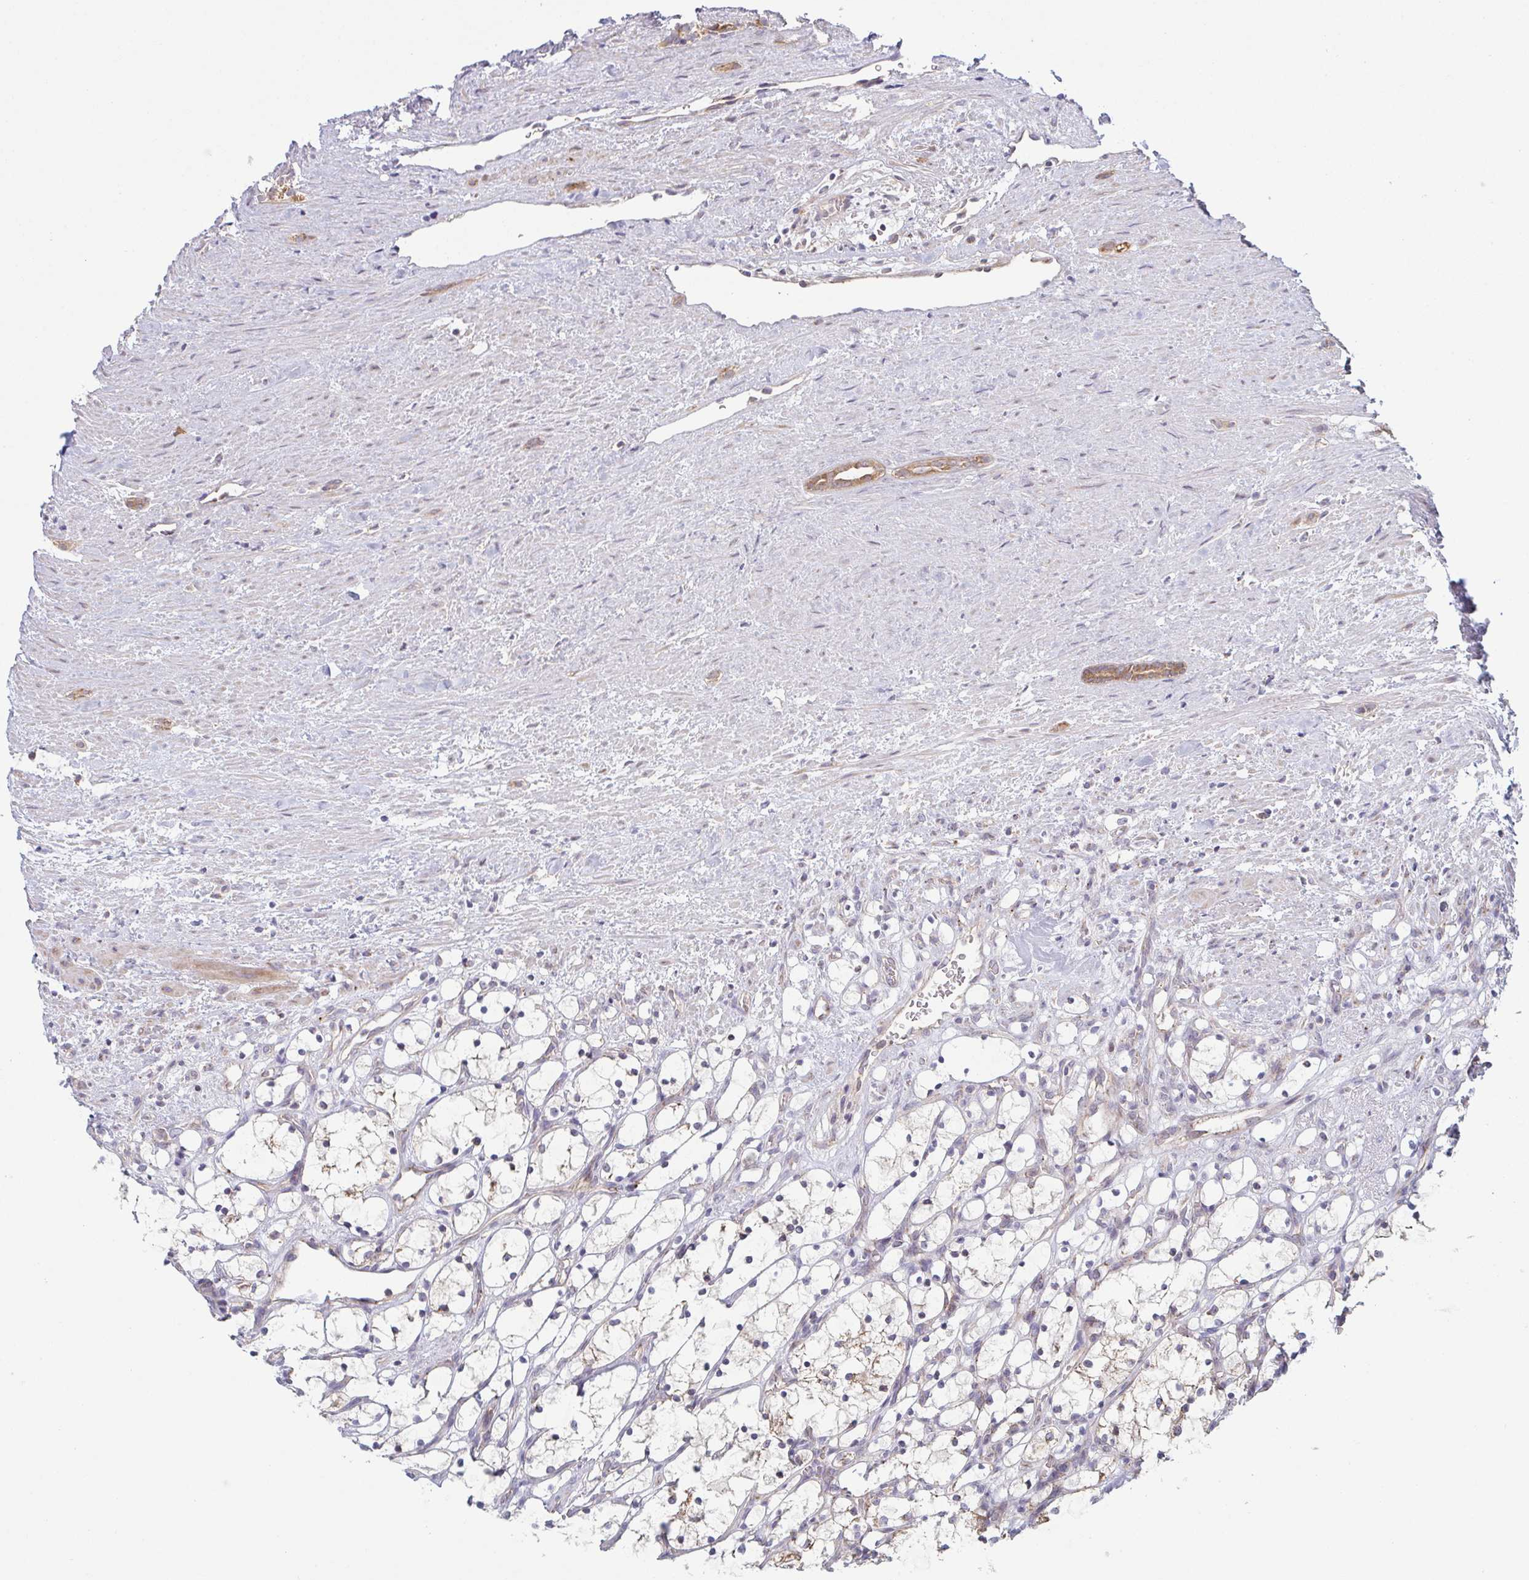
{"staining": {"intensity": "weak", "quantity": "25%-75%", "location": "cytoplasmic/membranous"}, "tissue": "renal cancer", "cell_type": "Tumor cells", "image_type": "cancer", "snomed": [{"axis": "morphology", "description": "Adenocarcinoma, NOS"}, {"axis": "topography", "description": "Kidney"}], "caption": "Protein positivity by immunohistochemistry exhibits weak cytoplasmic/membranous expression in approximately 25%-75% of tumor cells in renal cancer (adenocarcinoma).", "gene": "XAF1", "patient": {"sex": "female", "age": 69}}